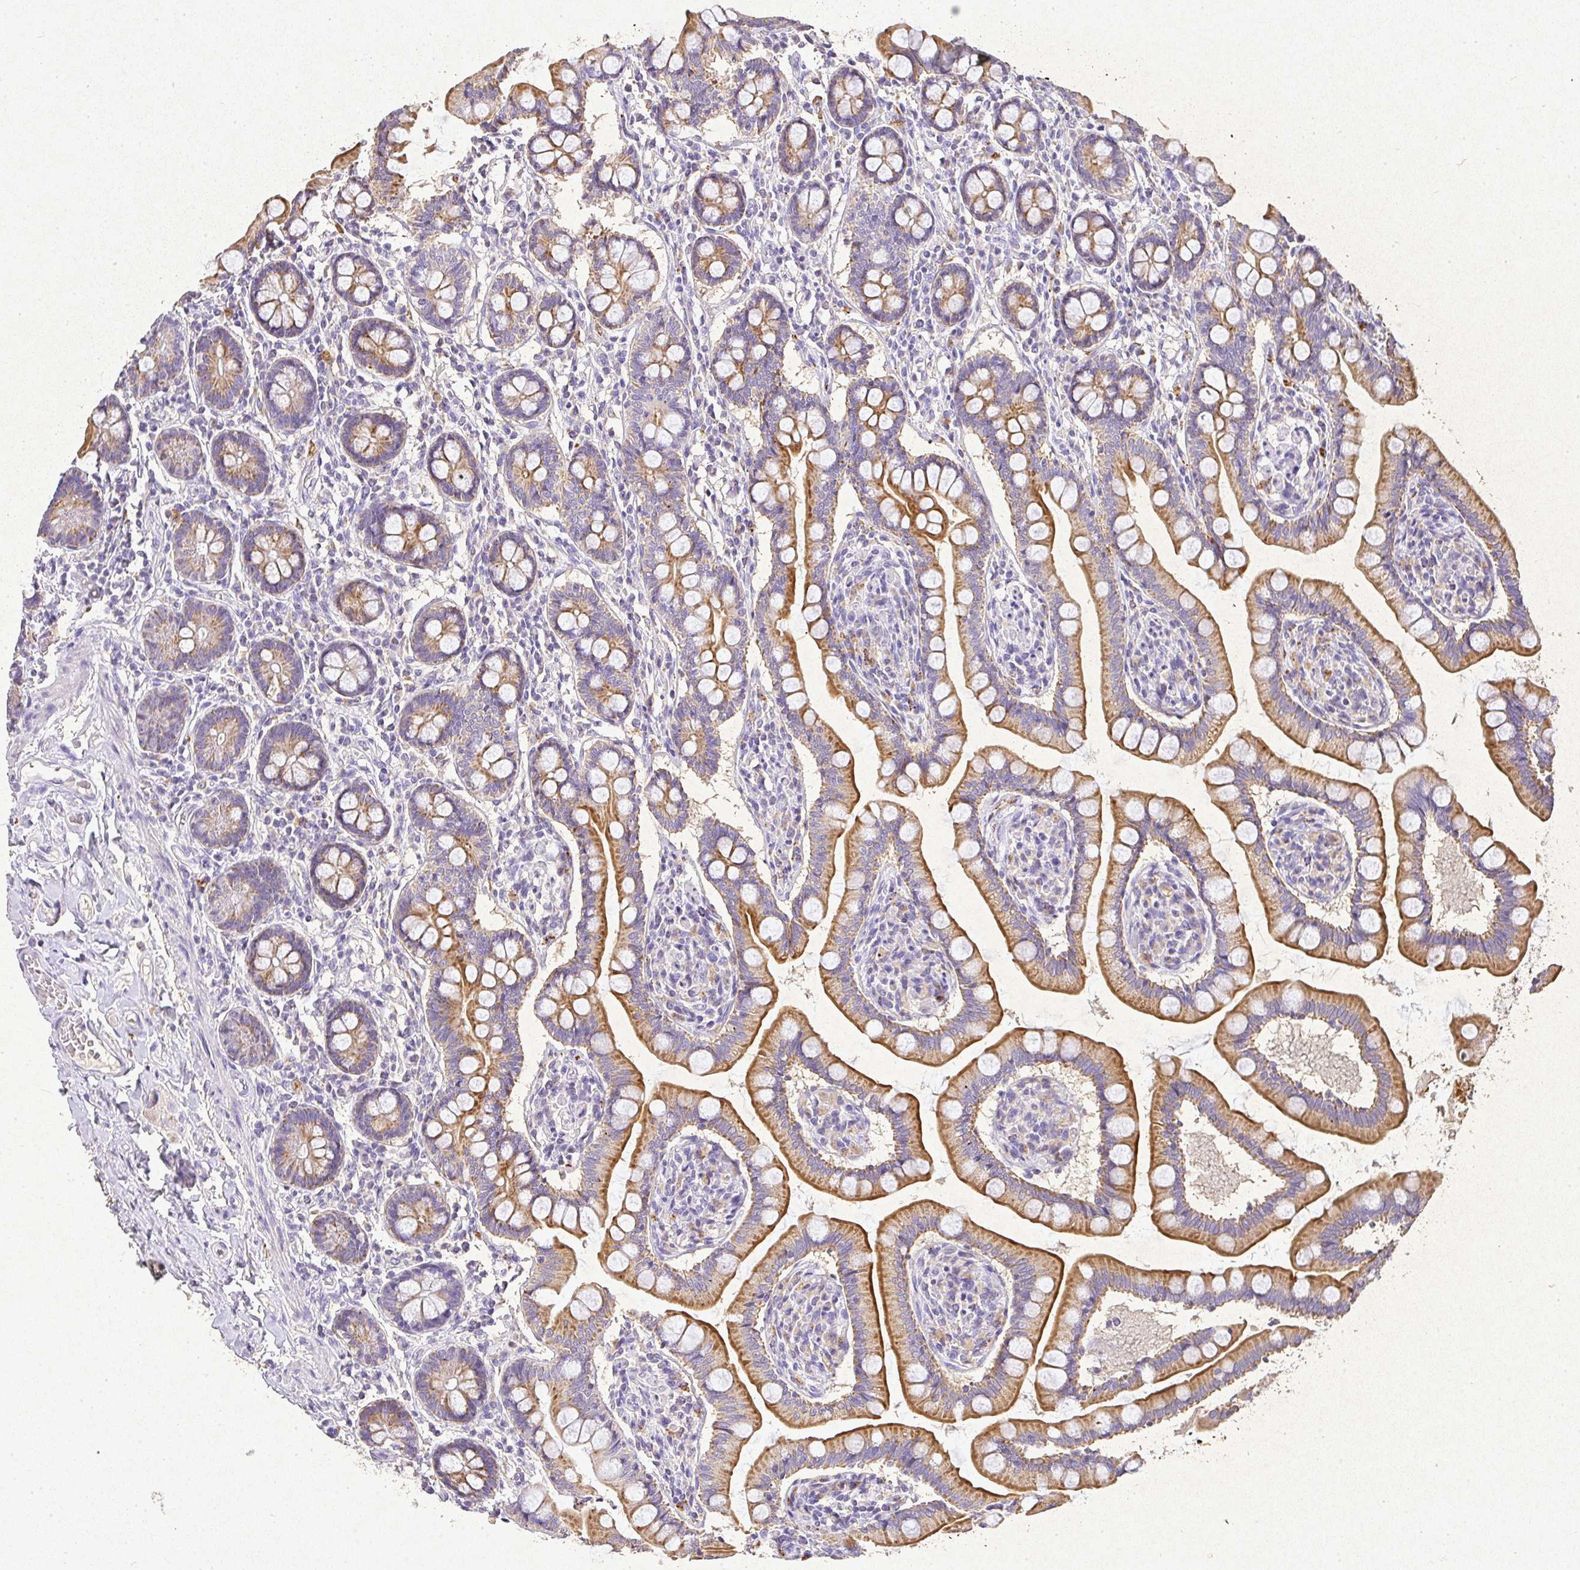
{"staining": {"intensity": "moderate", "quantity": ">75%", "location": "cytoplasmic/membranous"}, "tissue": "small intestine", "cell_type": "Glandular cells", "image_type": "normal", "snomed": [{"axis": "morphology", "description": "Normal tissue, NOS"}, {"axis": "topography", "description": "Small intestine"}], "caption": "Immunohistochemical staining of unremarkable small intestine demonstrates moderate cytoplasmic/membranous protein positivity in about >75% of glandular cells.", "gene": "RPS2", "patient": {"sex": "female", "age": 64}}